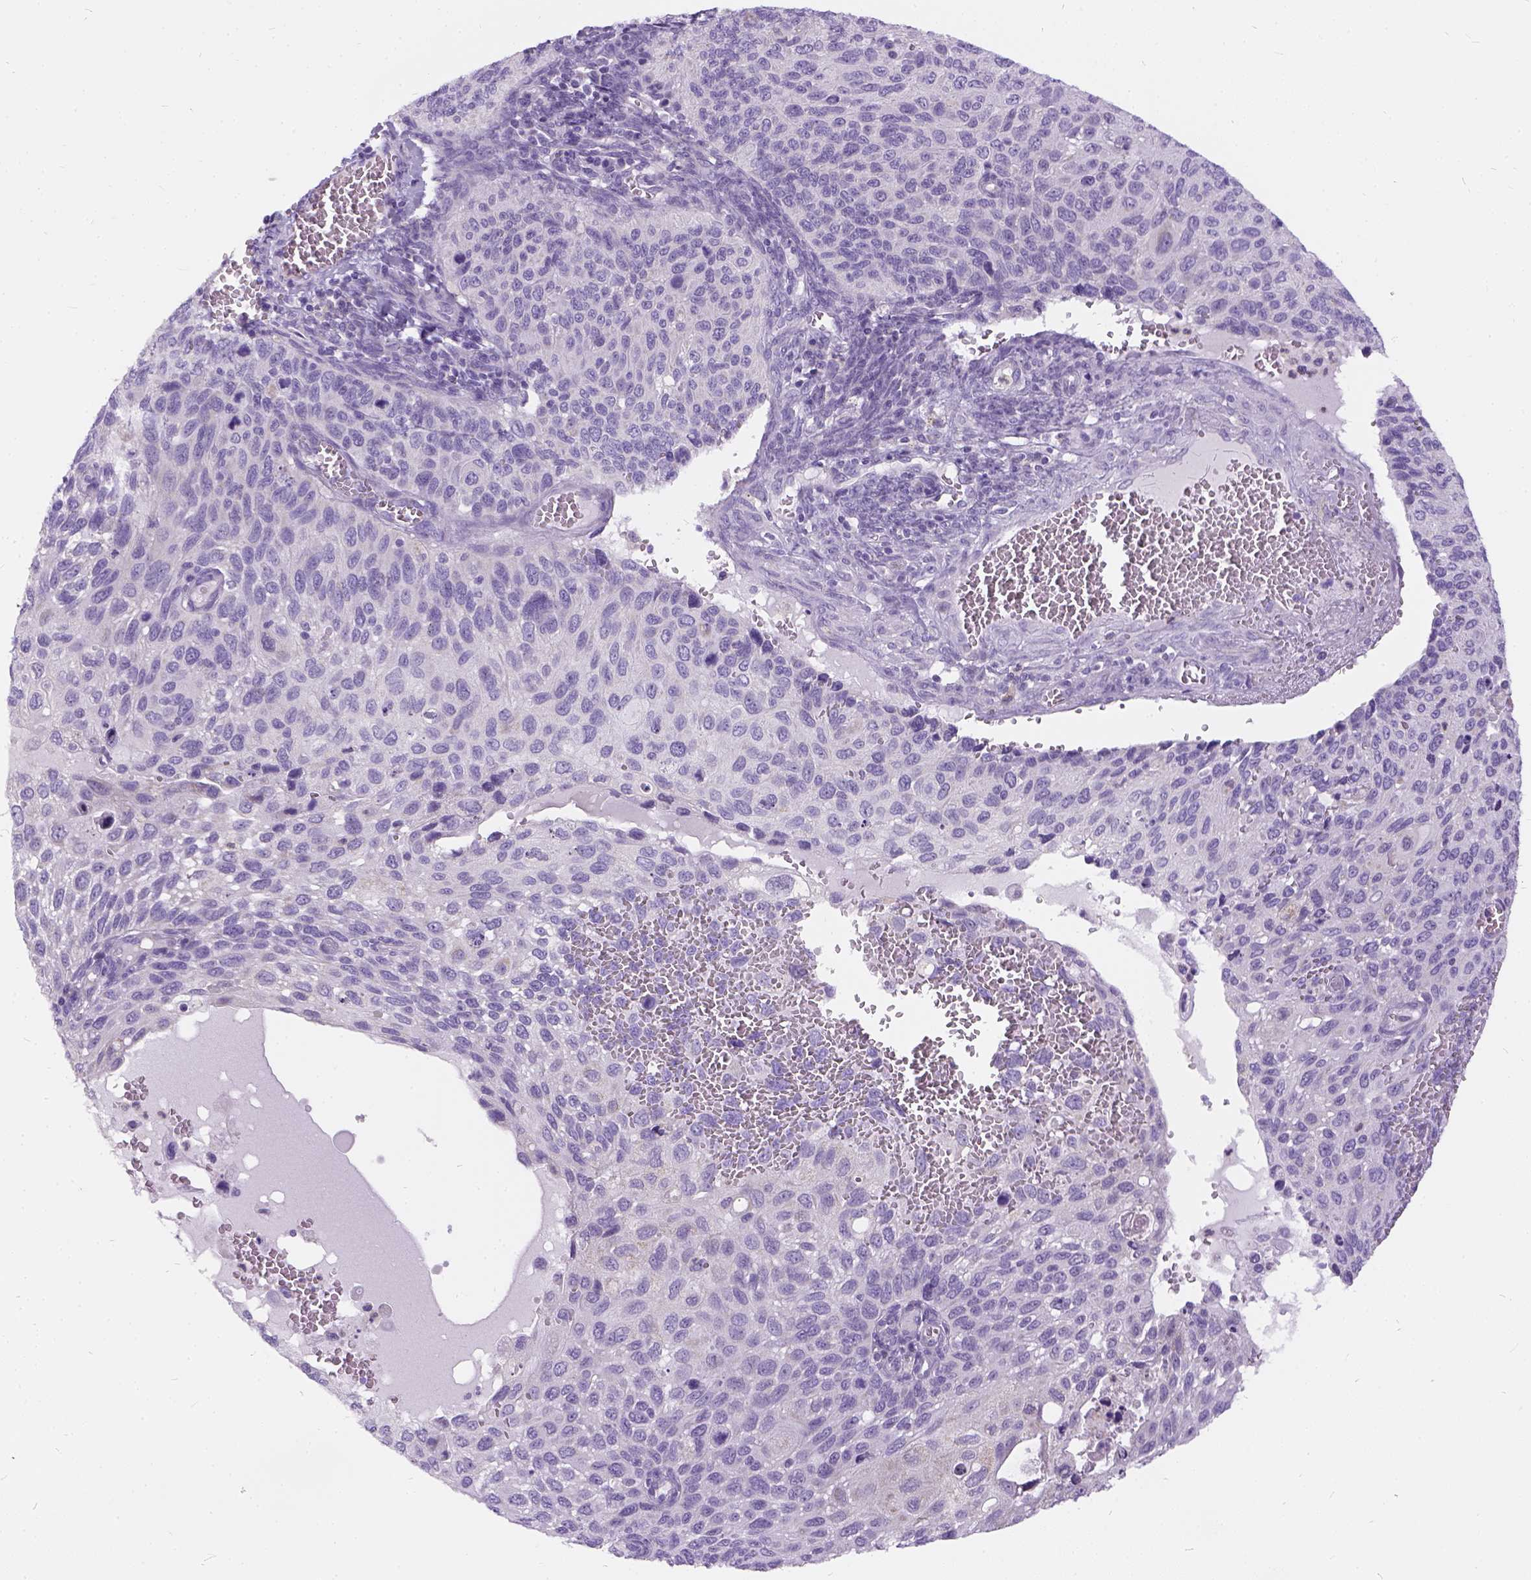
{"staining": {"intensity": "negative", "quantity": "none", "location": "none"}, "tissue": "cervical cancer", "cell_type": "Tumor cells", "image_type": "cancer", "snomed": [{"axis": "morphology", "description": "Squamous cell carcinoma, NOS"}, {"axis": "topography", "description": "Cervix"}], "caption": "Human squamous cell carcinoma (cervical) stained for a protein using IHC shows no staining in tumor cells.", "gene": "FDX1", "patient": {"sex": "female", "age": 70}}